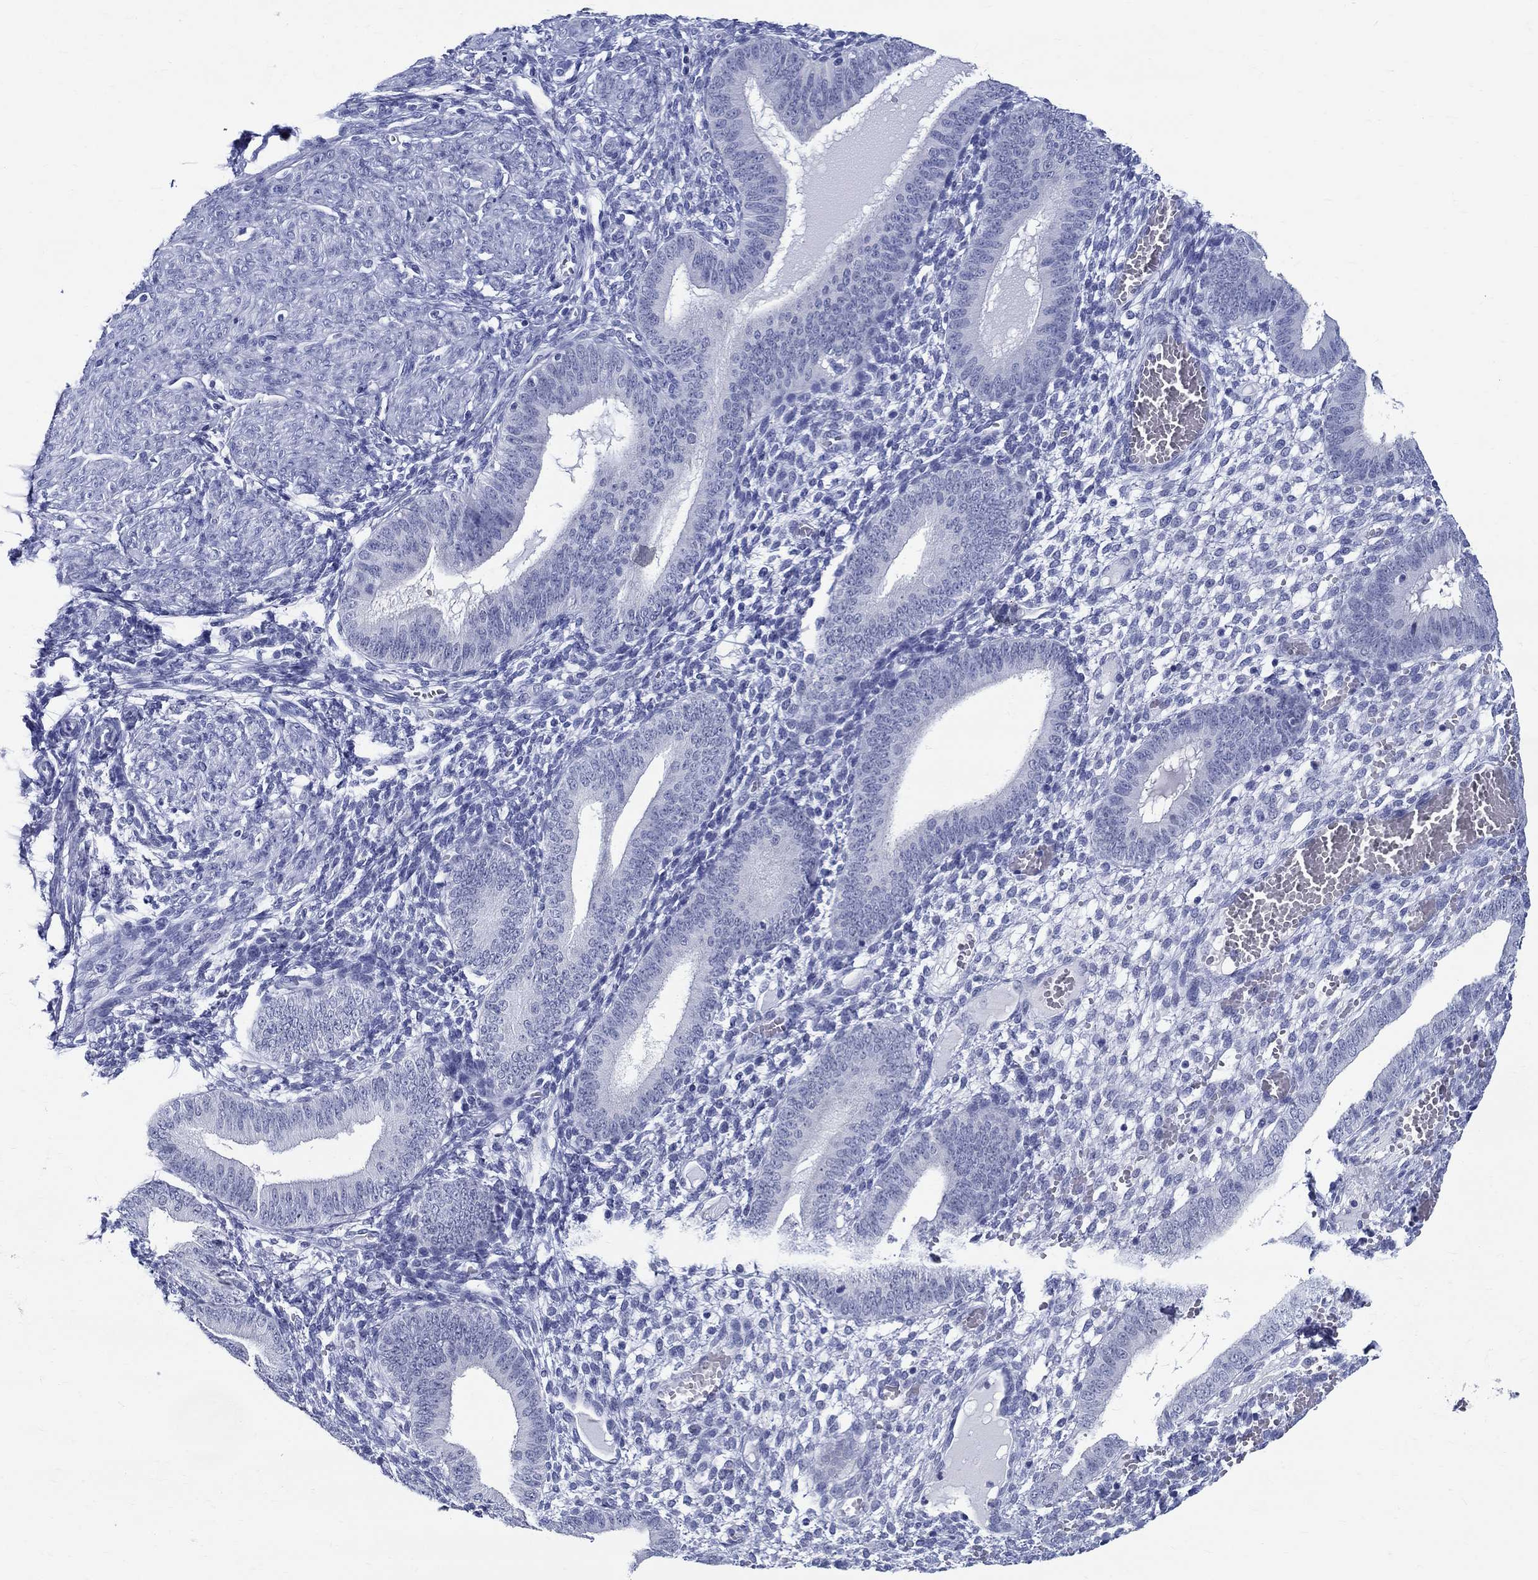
{"staining": {"intensity": "negative", "quantity": "none", "location": "none"}, "tissue": "endometrium", "cell_type": "Cells in endometrial stroma", "image_type": "normal", "snomed": [{"axis": "morphology", "description": "Normal tissue, NOS"}, {"axis": "topography", "description": "Endometrium"}], "caption": "Immunohistochemistry micrograph of unremarkable human endometrium stained for a protein (brown), which exhibits no positivity in cells in endometrial stroma.", "gene": "BSPRY", "patient": {"sex": "female", "age": 42}}